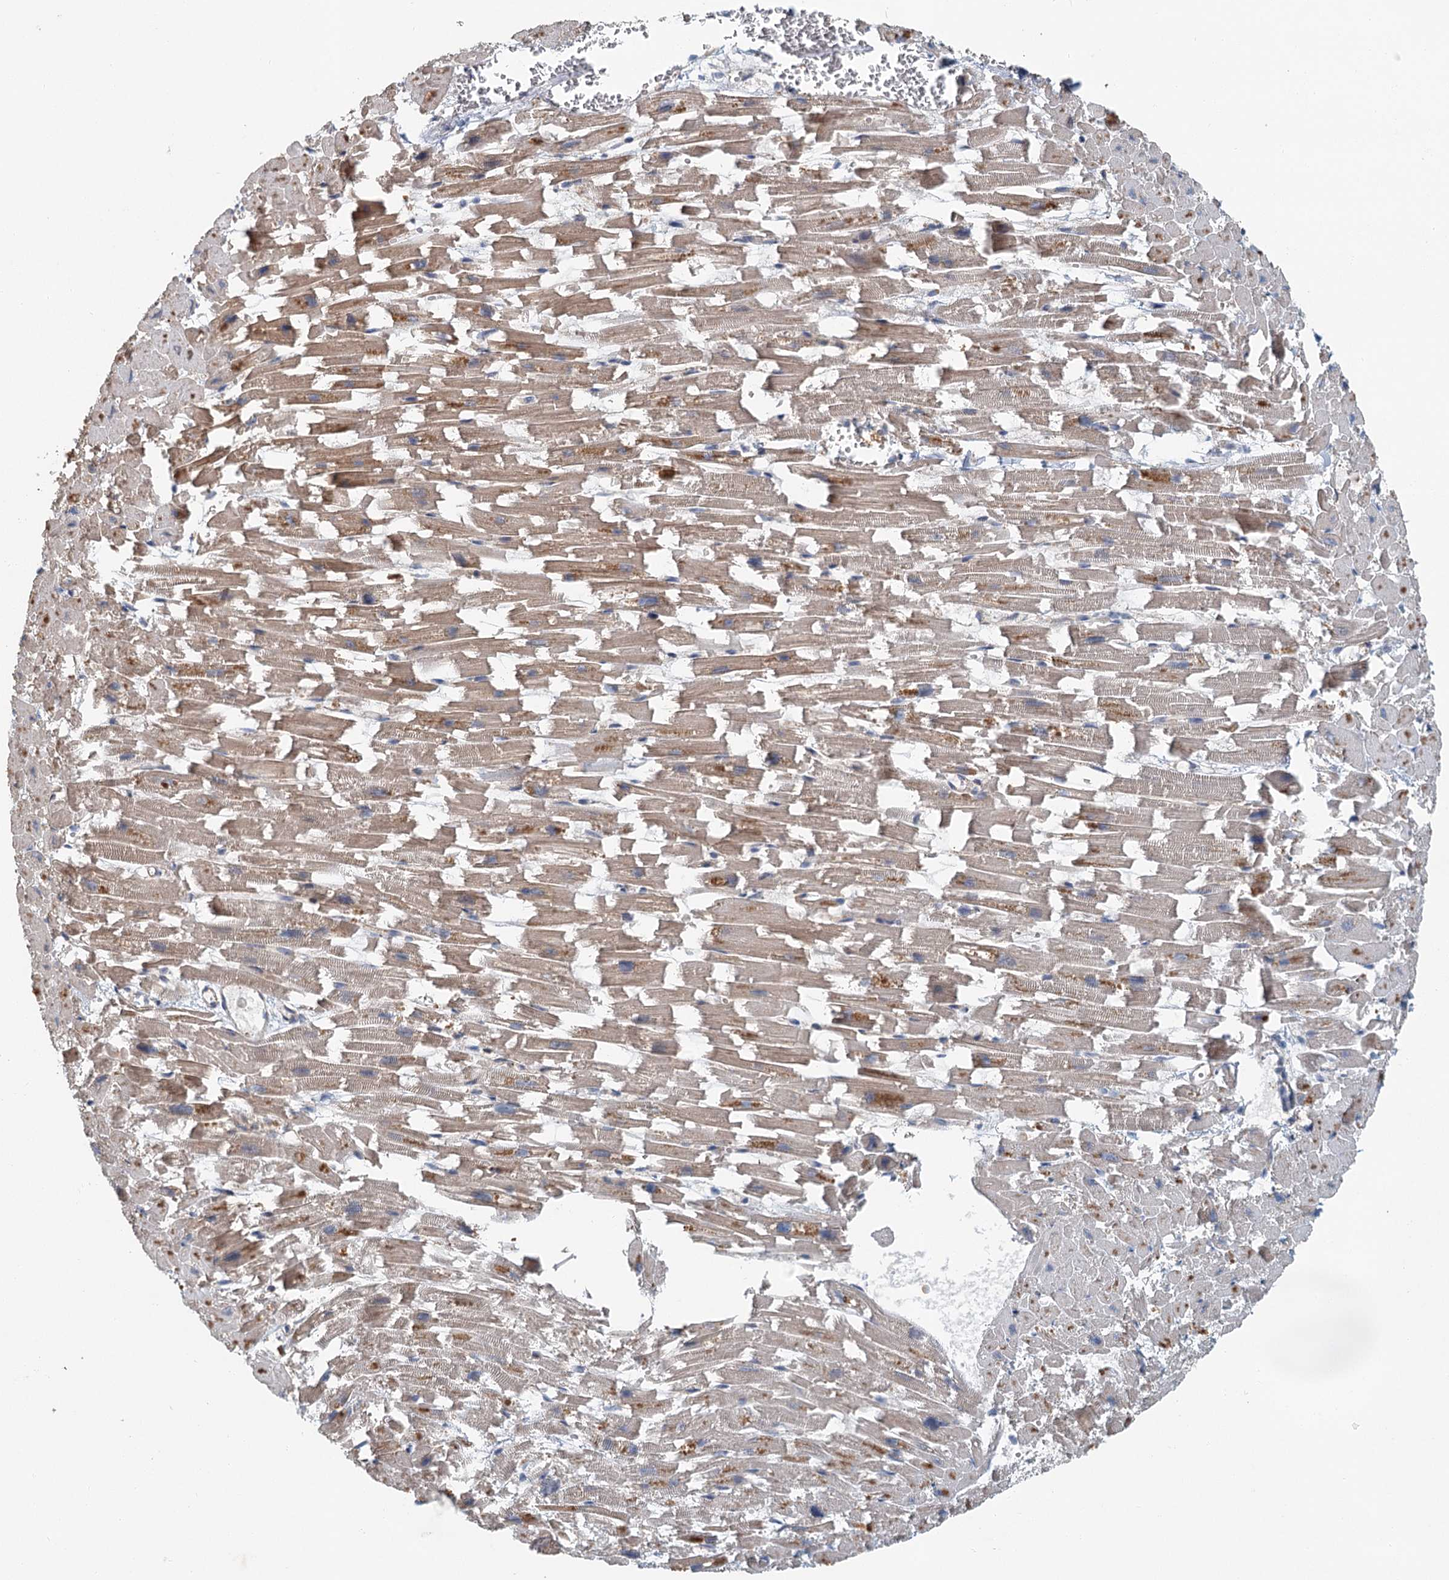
{"staining": {"intensity": "weak", "quantity": ">75%", "location": "cytoplasmic/membranous"}, "tissue": "heart muscle", "cell_type": "Cardiomyocytes", "image_type": "normal", "snomed": [{"axis": "morphology", "description": "Normal tissue, NOS"}, {"axis": "topography", "description": "Heart"}], "caption": "High-power microscopy captured an immunohistochemistry (IHC) image of normal heart muscle, revealing weak cytoplasmic/membranous expression in approximately >75% of cardiomyocytes. The protein is shown in brown color, while the nuclei are stained blue.", "gene": "ZNF527", "patient": {"sex": "female", "age": 64}}